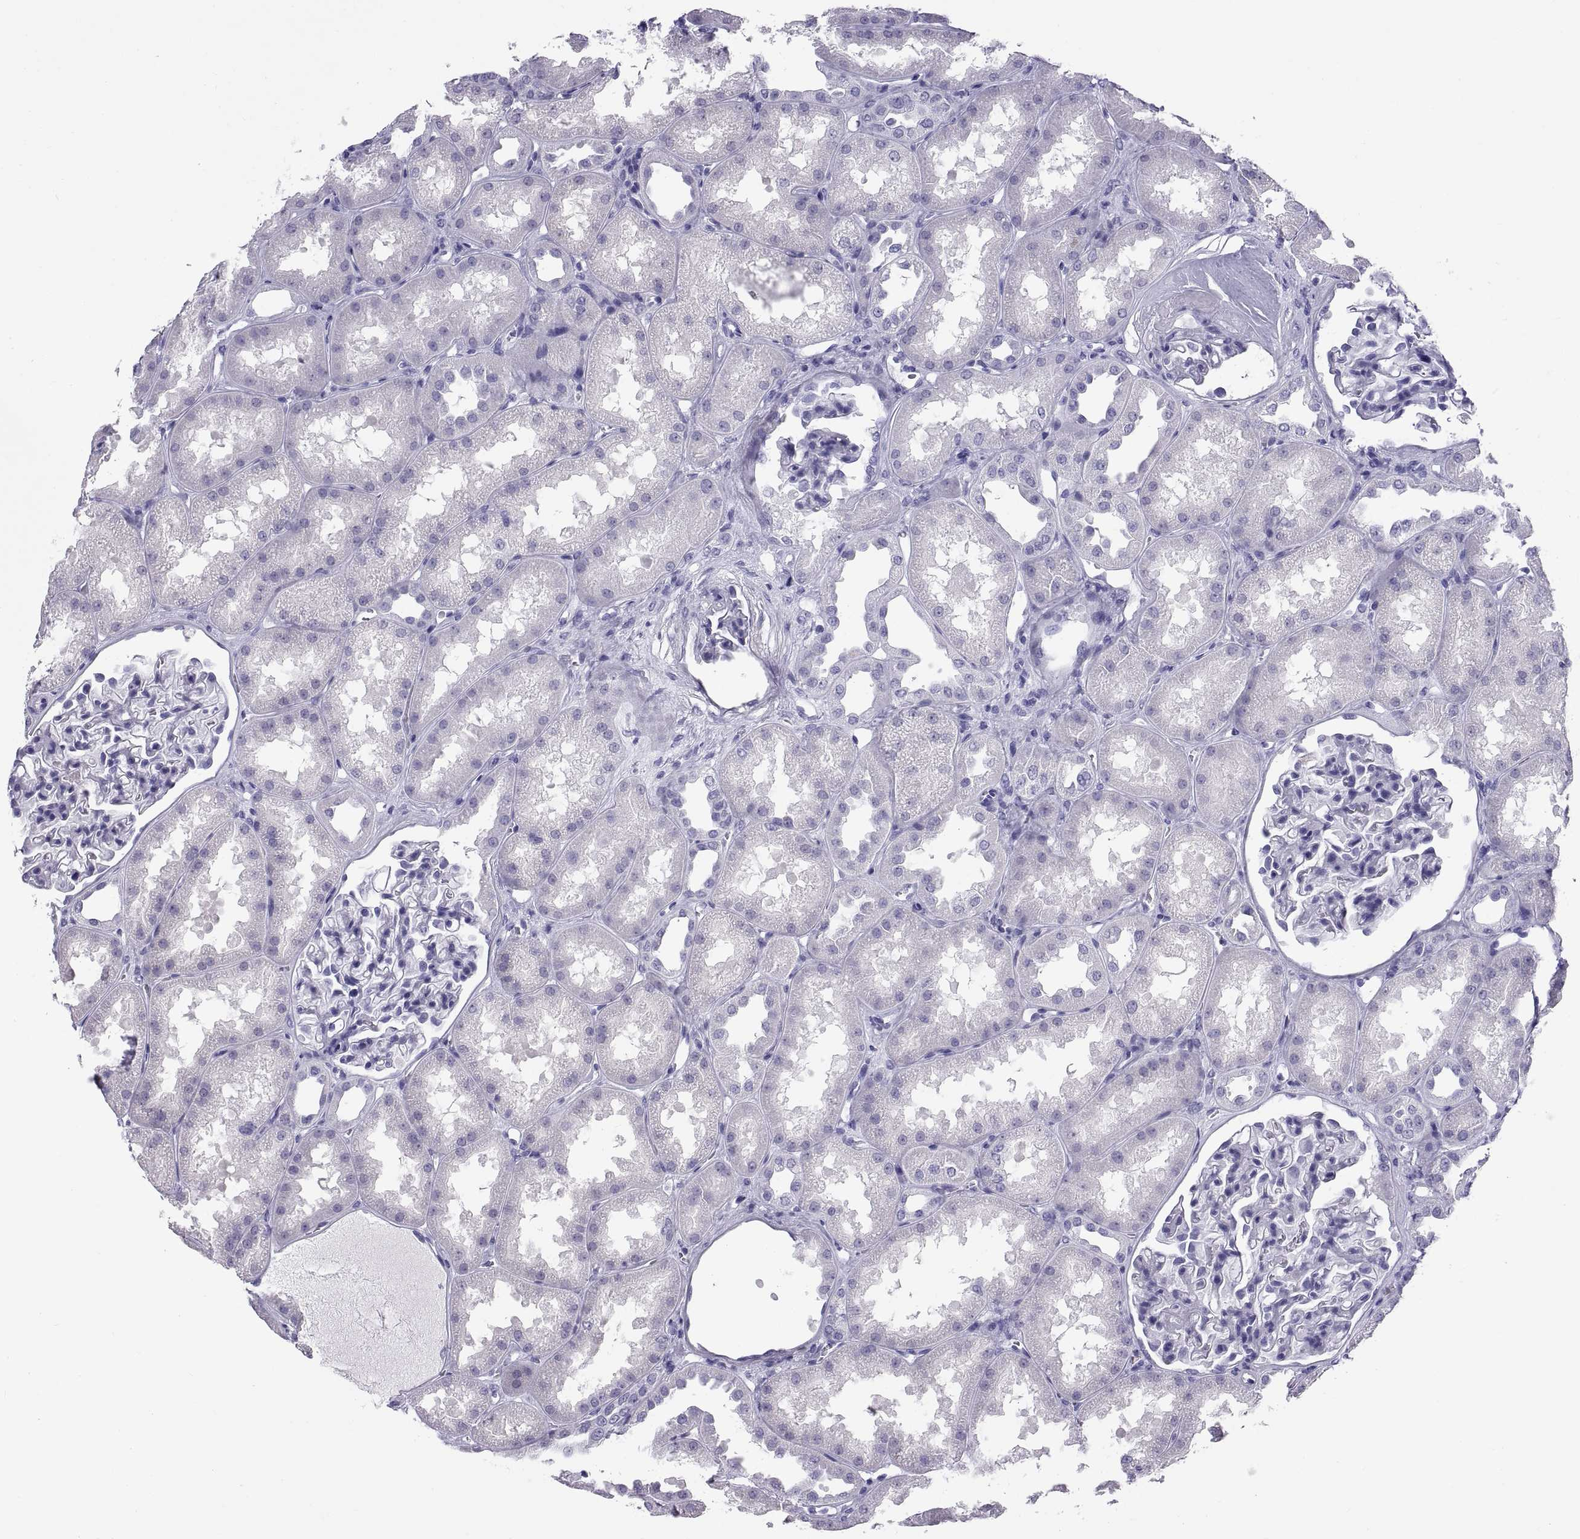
{"staining": {"intensity": "negative", "quantity": "none", "location": "none"}, "tissue": "kidney", "cell_type": "Cells in glomeruli", "image_type": "normal", "snomed": [{"axis": "morphology", "description": "Normal tissue, NOS"}, {"axis": "topography", "description": "Kidney"}], "caption": "Kidney stained for a protein using IHC reveals no positivity cells in glomeruli.", "gene": "CT47A10", "patient": {"sex": "male", "age": 61}}